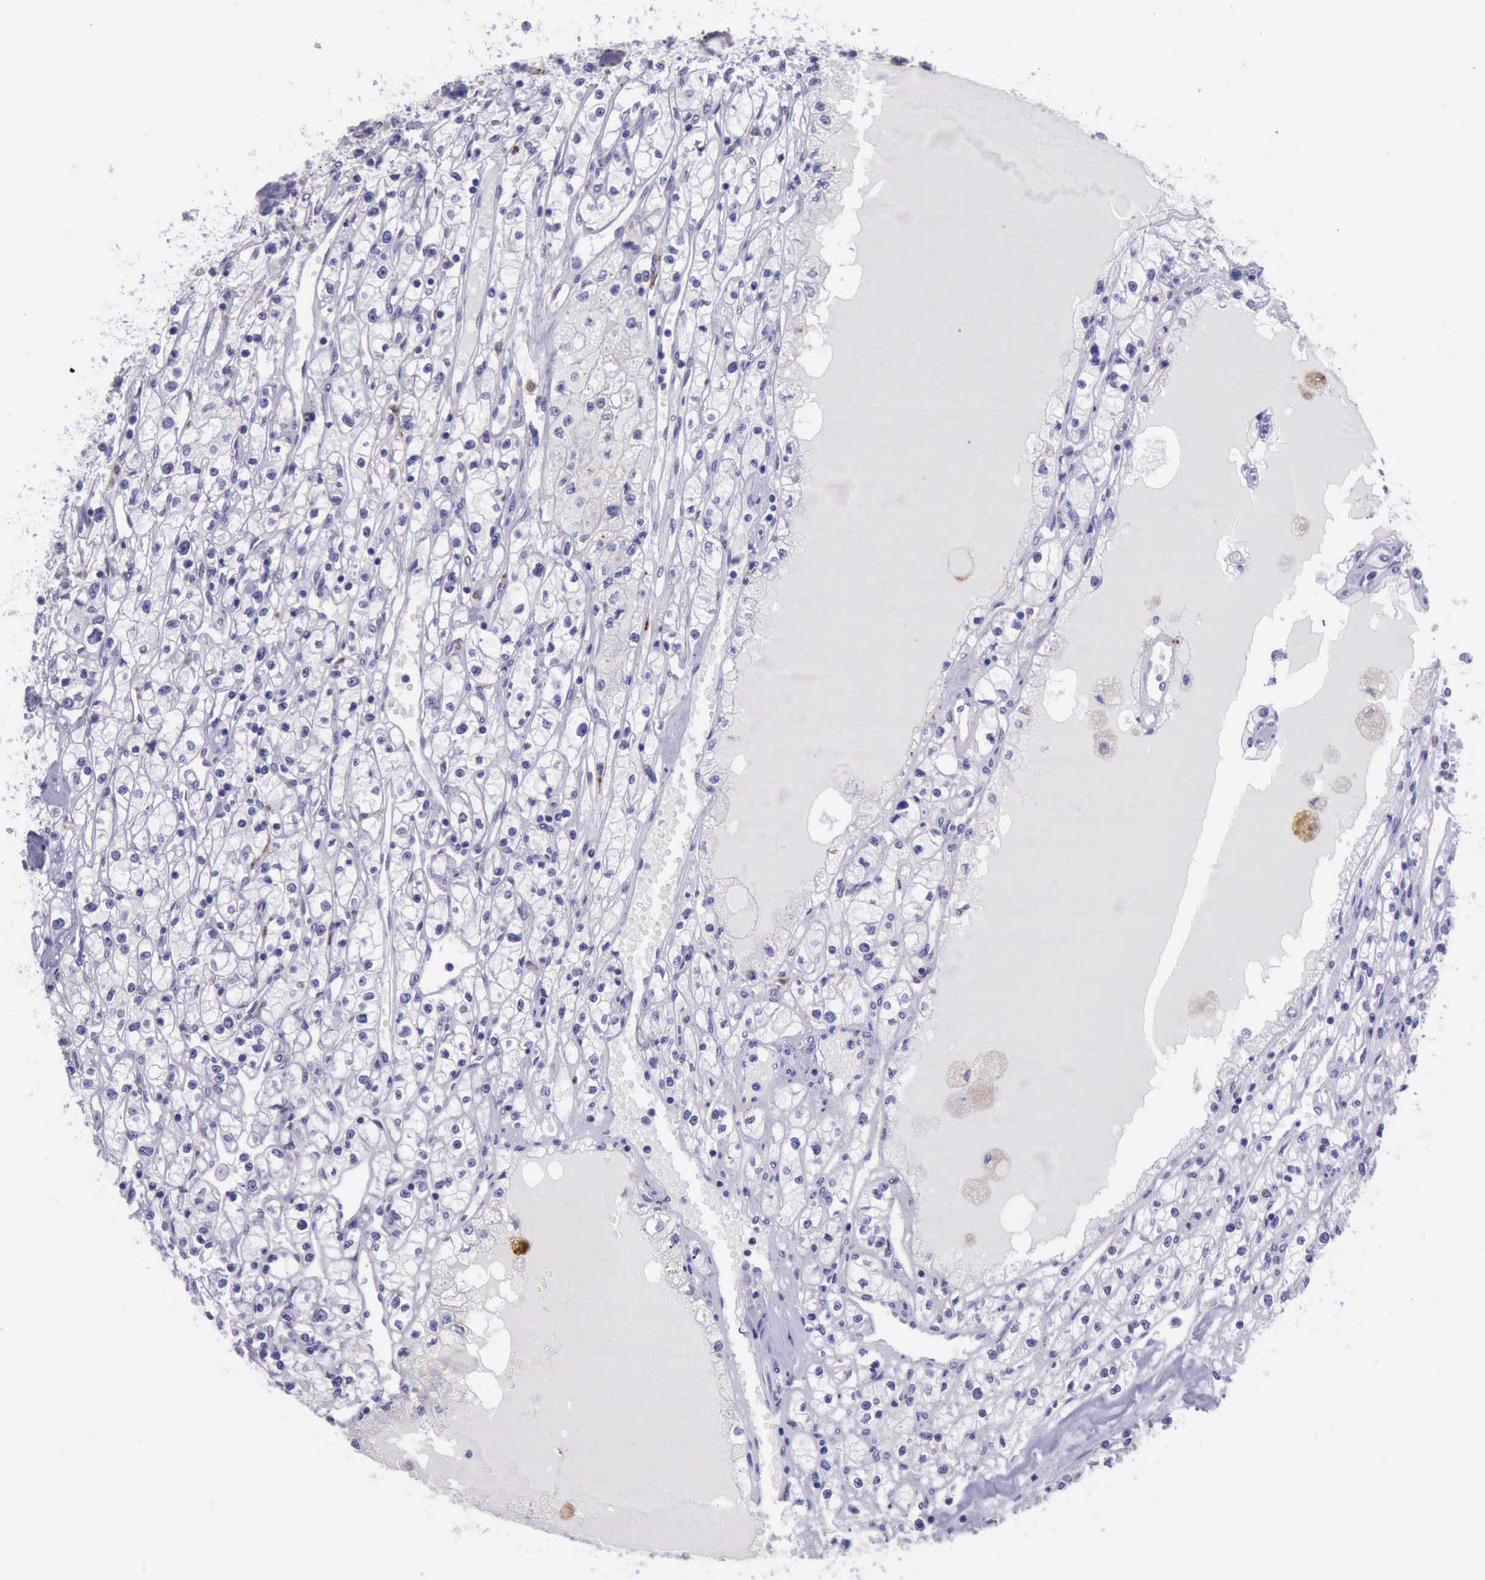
{"staining": {"intensity": "negative", "quantity": "none", "location": "none"}, "tissue": "renal cancer", "cell_type": "Tumor cells", "image_type": "cancer", "snomed": [{"axis": "morphology", "description": "Adenocarcinoma, NOS"}, {"axis": "topography", "description": "Kidney"}], "caption": "Tumor cells show no significant expression in renal cancer. Brightfield microscopy of IHC stained with DAB (3,3'-diaminobenzidine) (brown) and hematoxylin (blue), captured at high magnification.", "gene": "GLA", "patient": {"sex": "male", "age": 56}}